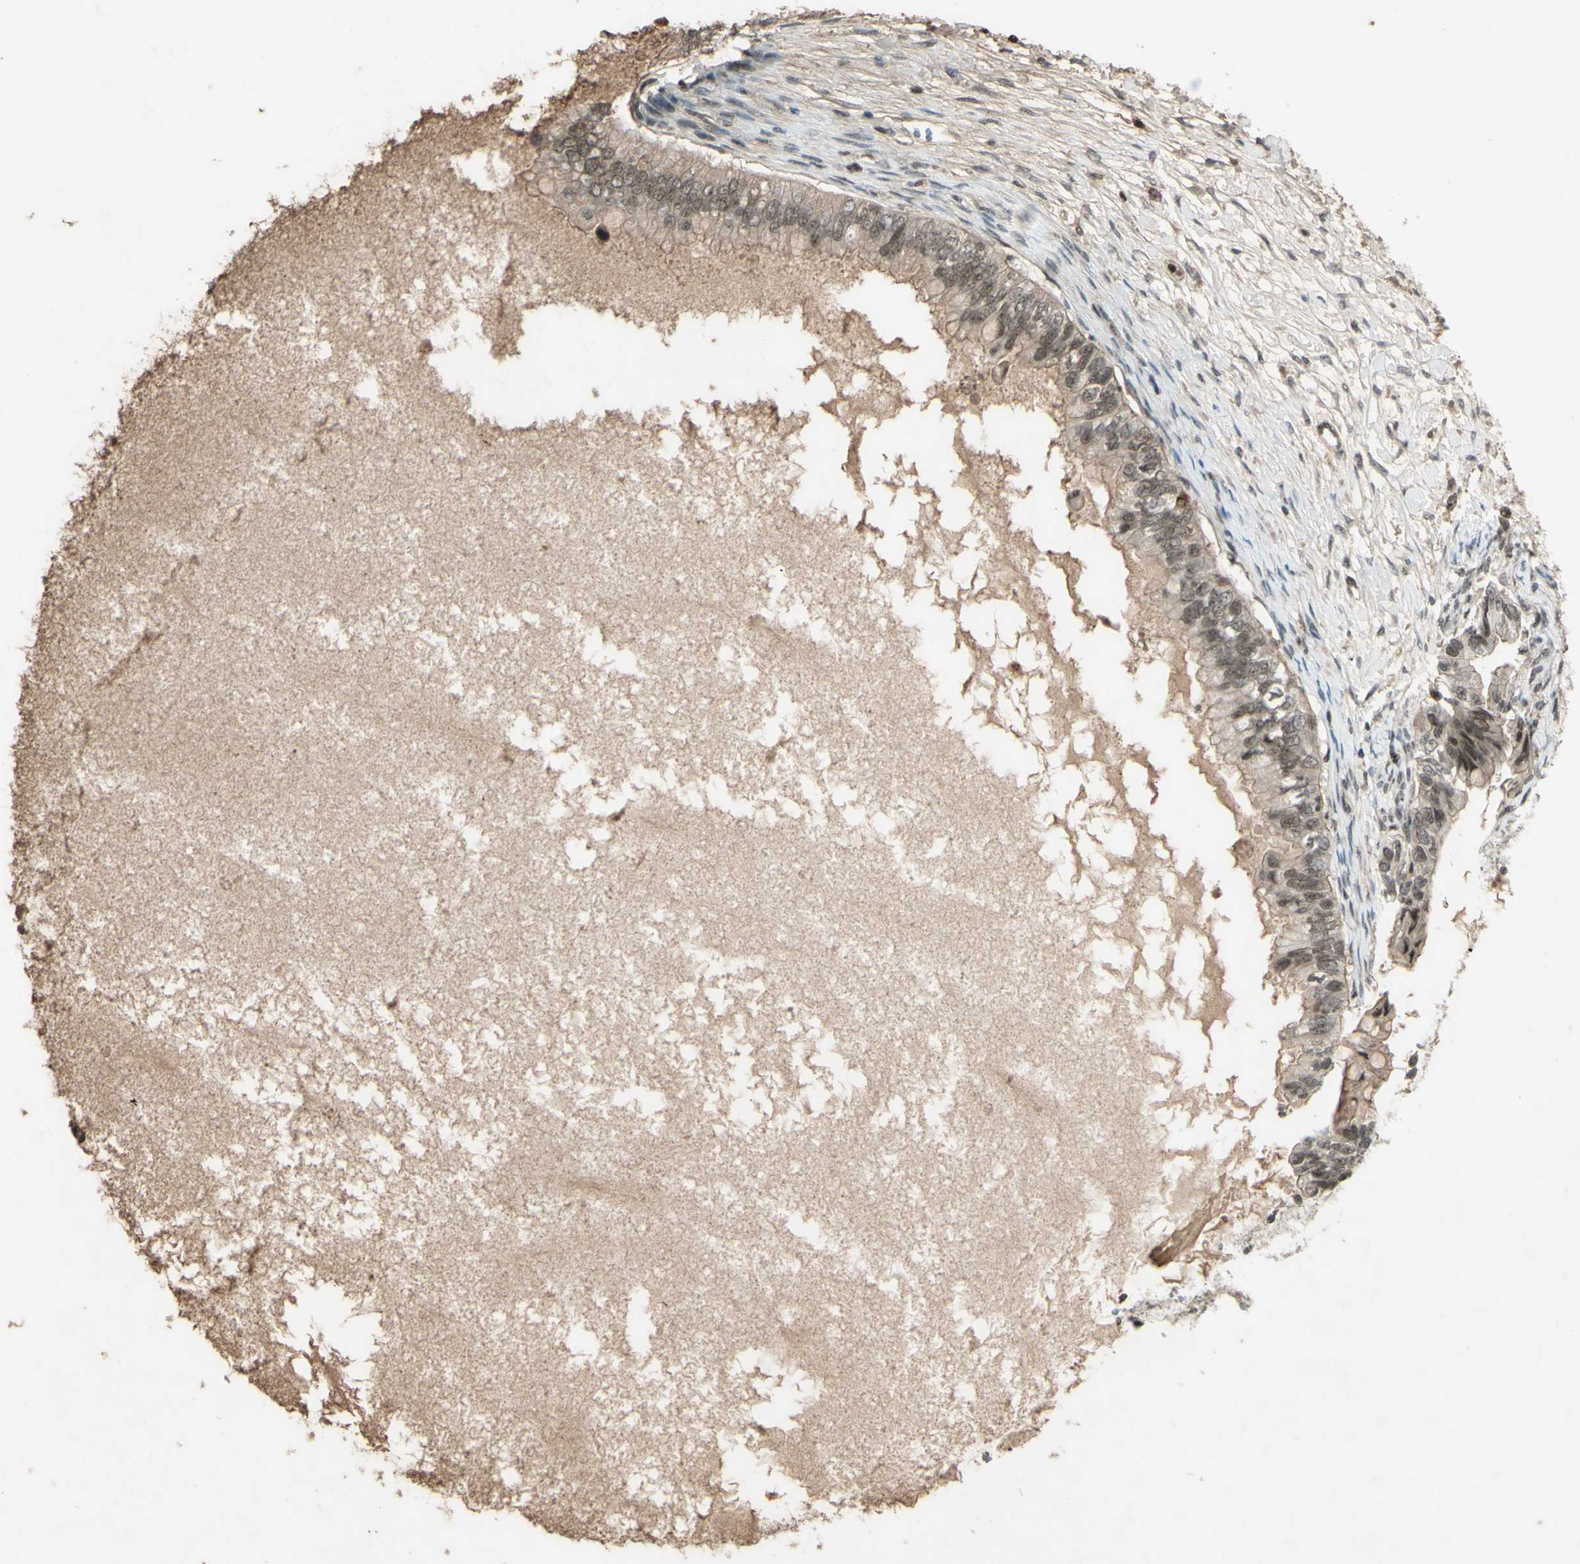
{"staining": {"intensity": "weak", "quantity": ">75%", "location": "cytoplasmic/membranous,nuclear"}, "tissue": "ovarian cancer", "cell_type": "Tumor cells", "image_type": "cancer", "snomed": [{"axis": "morphology", "description": "Cystadenocarcinoma, mucinous, NOS"}, {"axis": "topography", "description": "Ovary"}], "caption": "Protein expression by IHC displays weak cytoplasmic/membranous and nuclear staining in about >75% of tumor cells in ovarian mucinous cystadenocarcinoma.", "gene": "SNW1", "patient": {"sex": "female", "age": 80}}